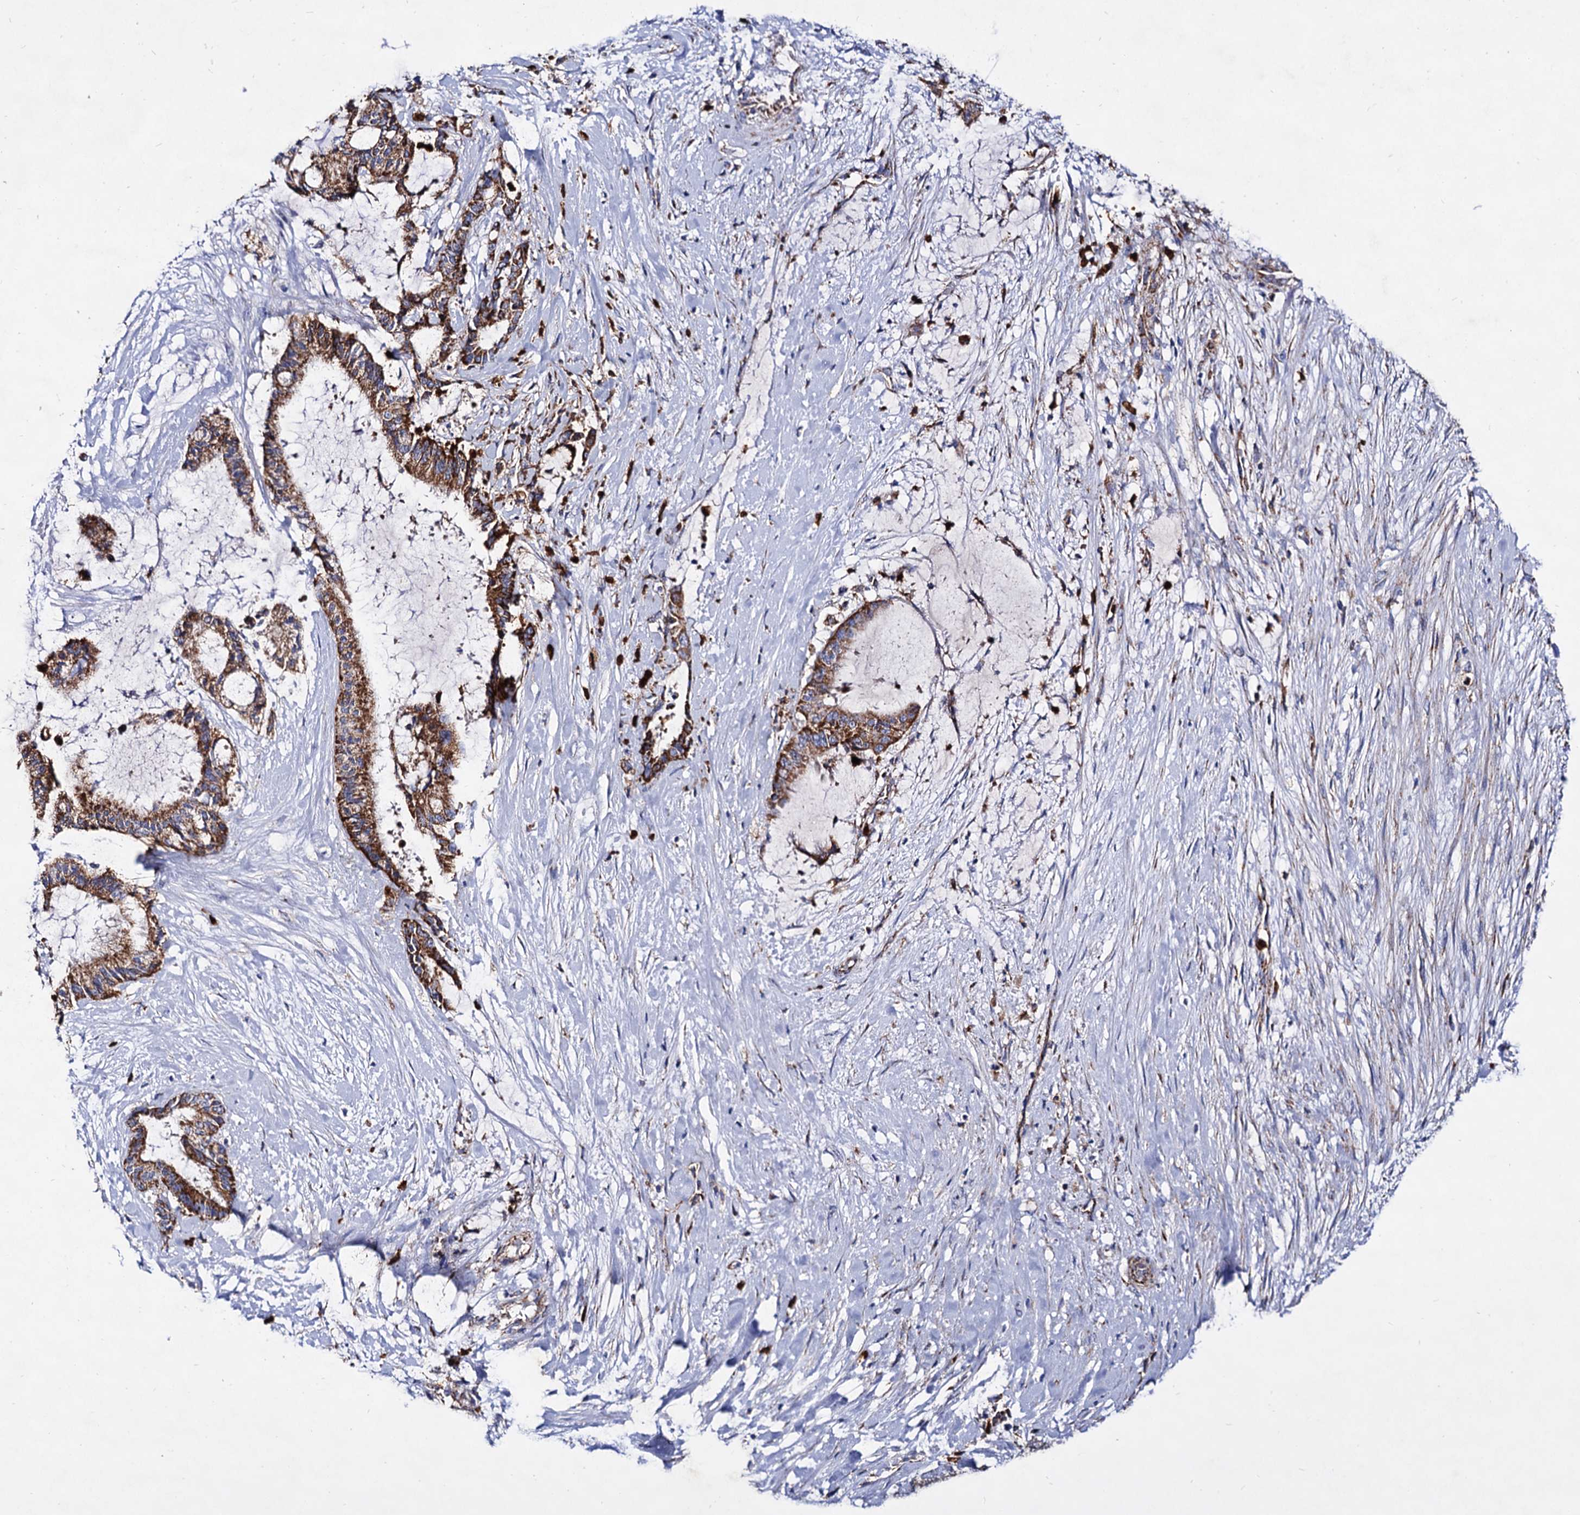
{"staining": {"intensity": "moderate", "quantity": ">75%", "location": "cytoplasmic/membranous"}, "tissue": "liver cancer", "cell_type": "Tumor cells", "image_type": "cancer", "snomed": [{"axis": "morphology", "description": "Normal tissue, NOS"}, {"axis": "morphology", "description": "Cholangiocarcinoma"}, {"axis": "topography", "description": "Liver"}, {"axis": "topography", "description": "Peripheral nerve tissue"}], "caption": "A photomicrograph of liver cancer (cholangiocarcinoma) stained for a protein demonstrates moderate cytoplasmic/membranous brown staining in tumor cells. (DAB = brown stain, brightfield microscopy at high magnification).", "gene": "ACAD9", "patient": {"sex": "female", "age": 73}}